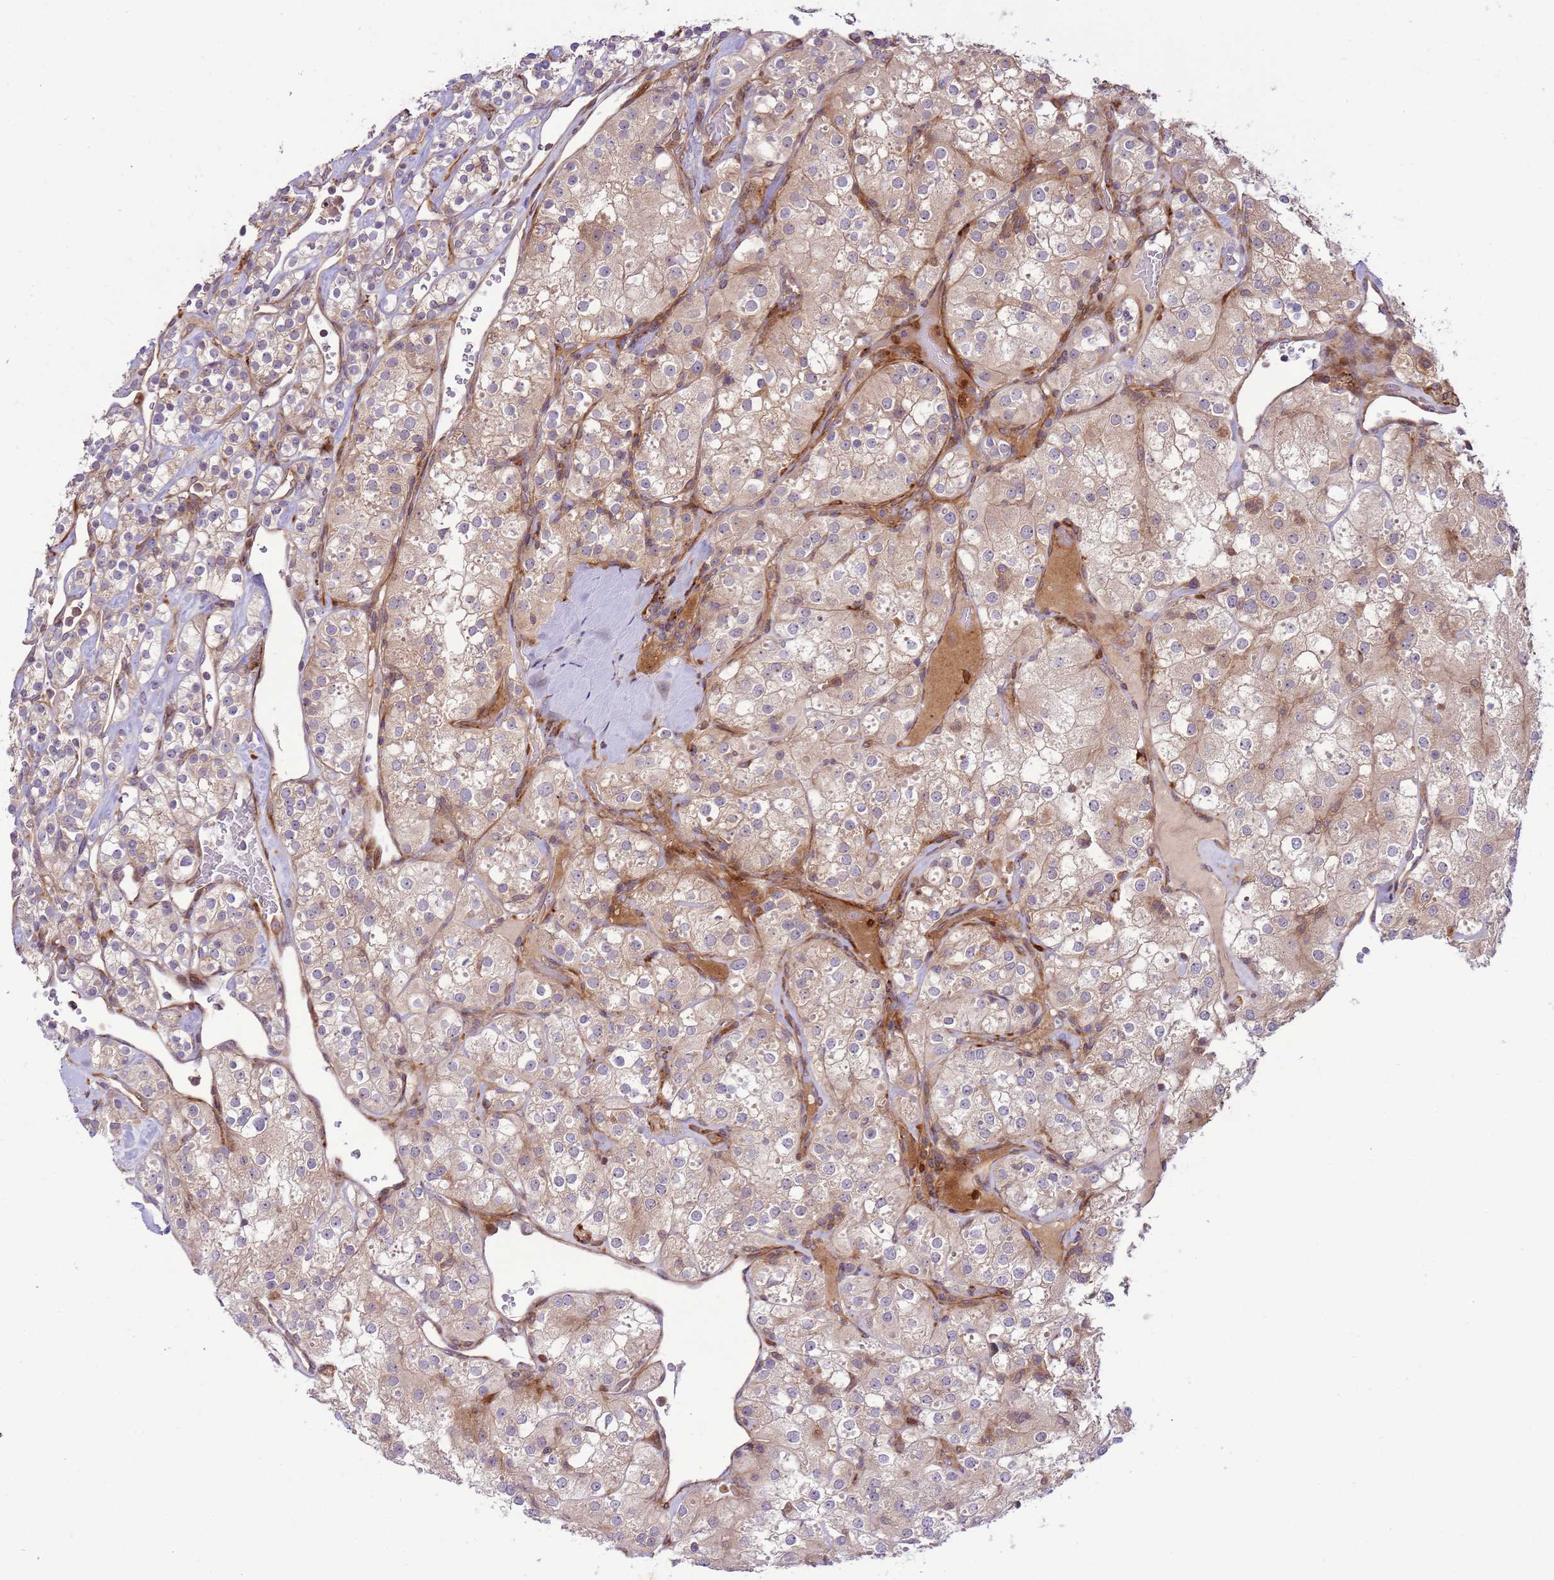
{"staining": {"intensity": "weak", "quantity": "25%-75%", "location": "cytoplasmic/membranous"}, "tissue": "renal cancer", "cell_type": "Tumor cells", "image_type": "cancer", "snomed": [{"axis": "morphology", "description": "Adenocarcinoma, NOS"}, {"axis": "topography", "description": "Kidney"}], "caption": "Brown immunohistochemical staining in human renal cancer (adenocarcinoma) reveals weak cytoplasmic/membranous staining in about 25%-75% of tumor cells.", "gene": "ZNF624", "patient": {"sex": "male", "age": 77}}